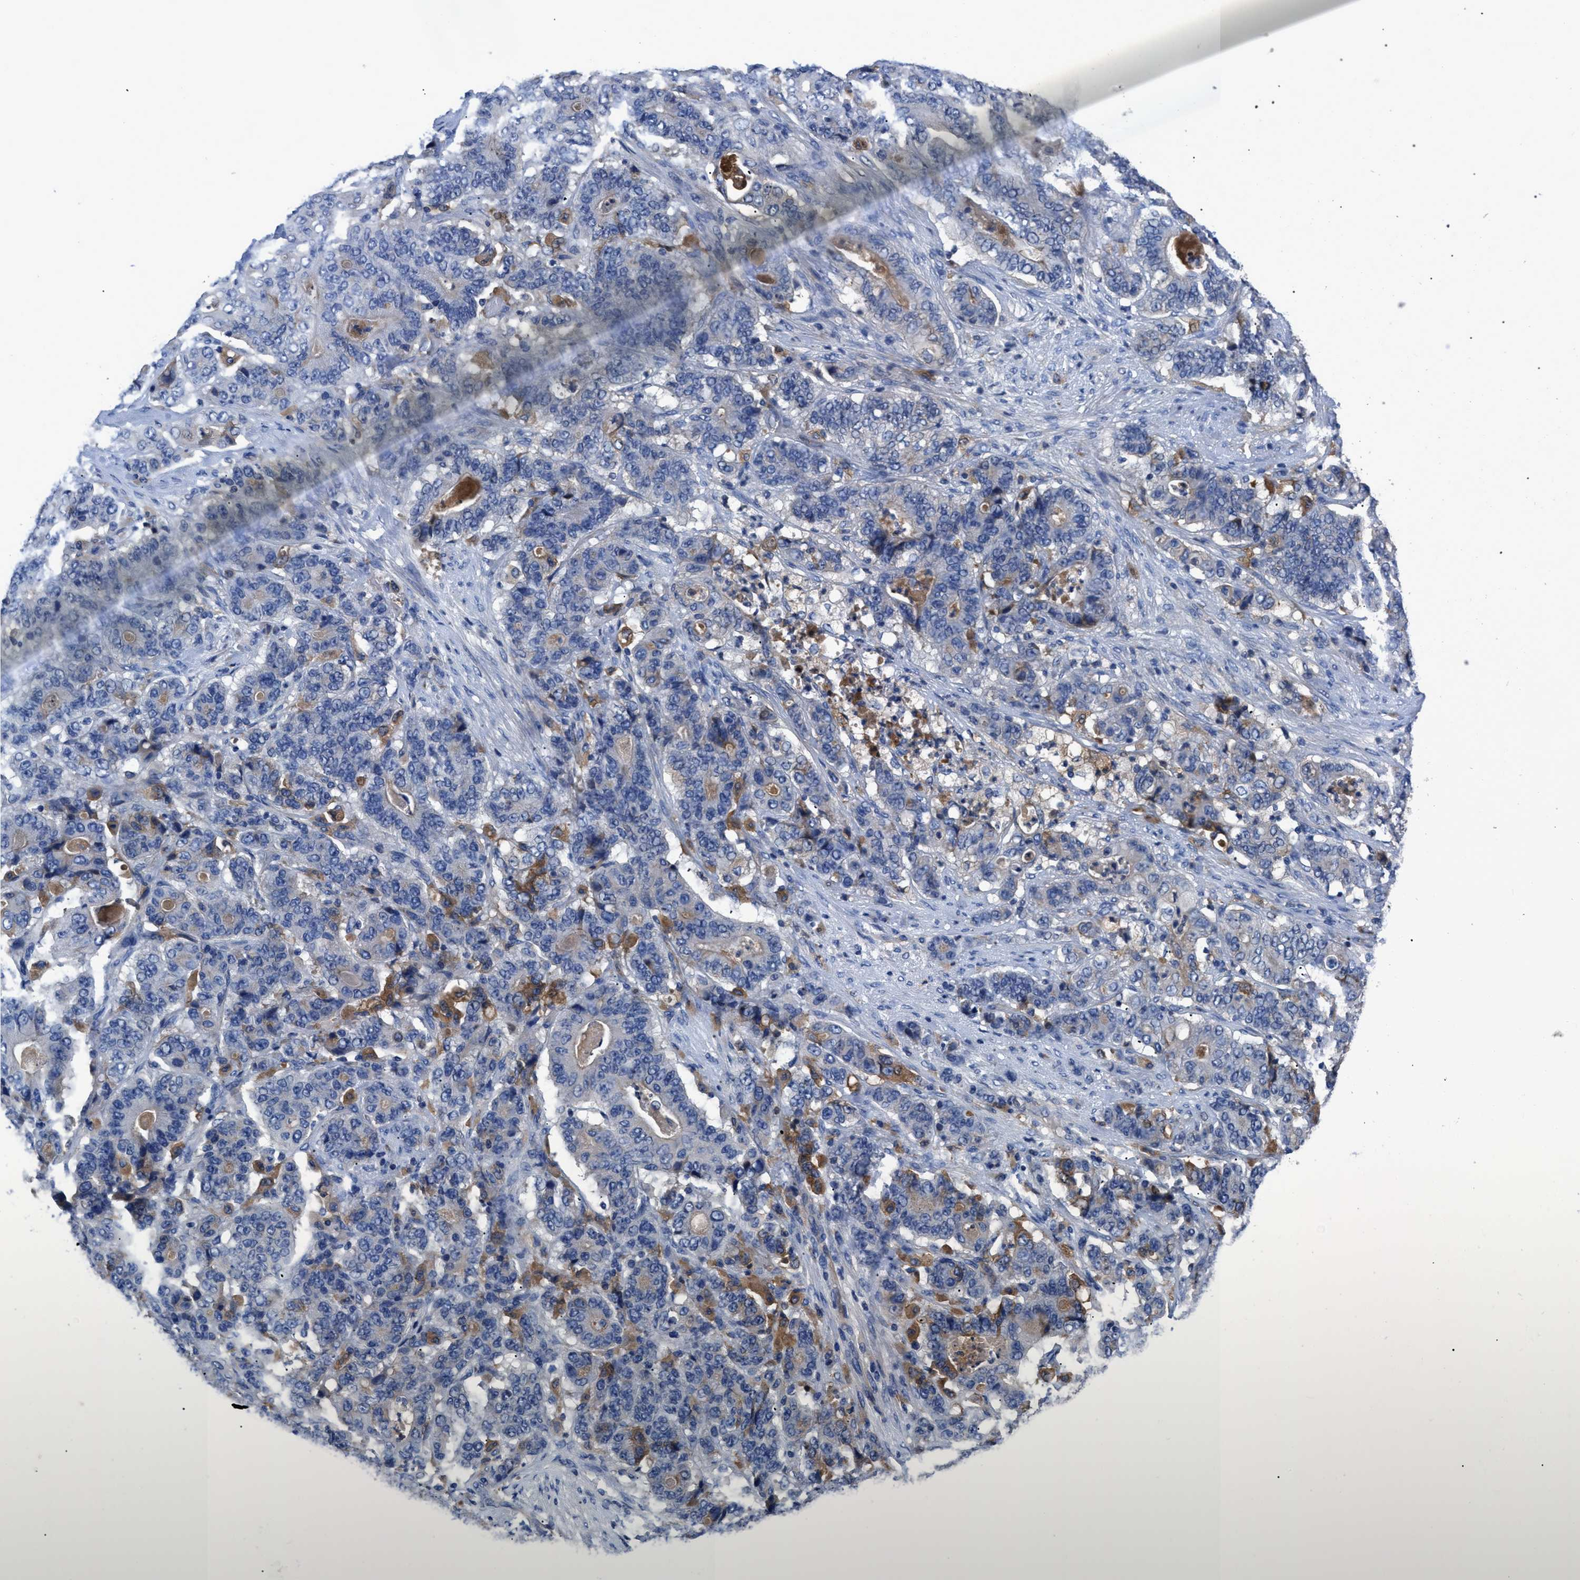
{"staining": {"intensity": "negative", "quantity": "none", "location": "none"}, "tissue": "stomach cancer", "cell_type": "Tumor cells", "image_type": "cancer", "snomed": [{"axis": "morphology", "description": "Adenocarcinoma, NOS"}, {"axis": "topography", "description": "Stomach"}], "caption": "A histopathology image of human stomach cancer is negative for staining in tumor cells.", "gene": "SERPINA6", "patient": {"sex": "female", "age": 73}}